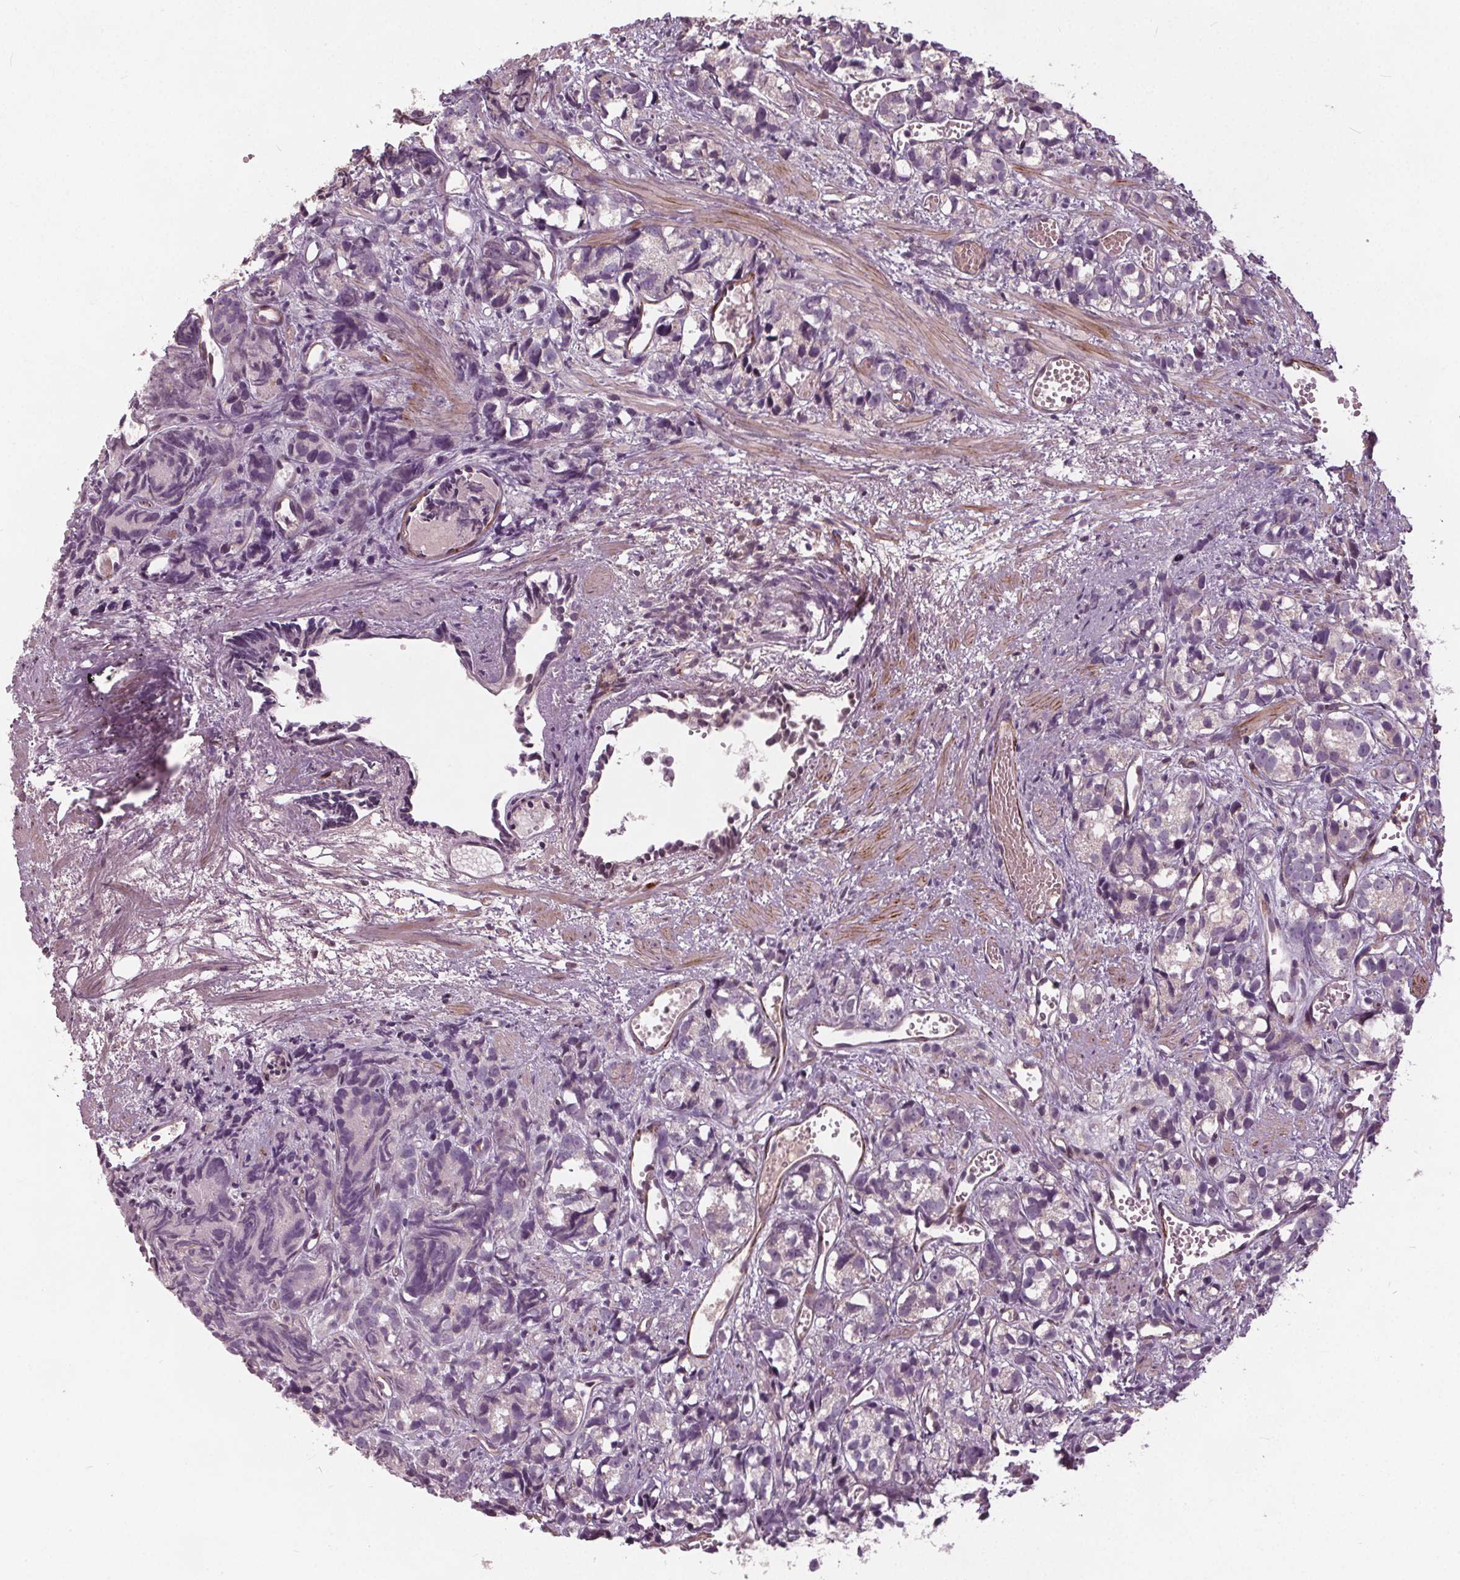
{"staining": {"intensity": "negative", "quantity": "none", "location": "none"}, "tissue": "prostate cancer", "cell_type": "Tumor cells", "image_type": "cancer", "snomed": [{"axis": "morphology", "description": "Adenocarcinoma, High grade"}, {"axis": "topography", "description": "Prostate"}], "caption": "Immunohistochemistry (IHC) micrograph of human prostate high-grade adenocarcinoma stained for a protein (brown), which reveals no staining in tumor cells.", "gene": "PDGFD", "patient": {"sex": "male", "age": 77}}